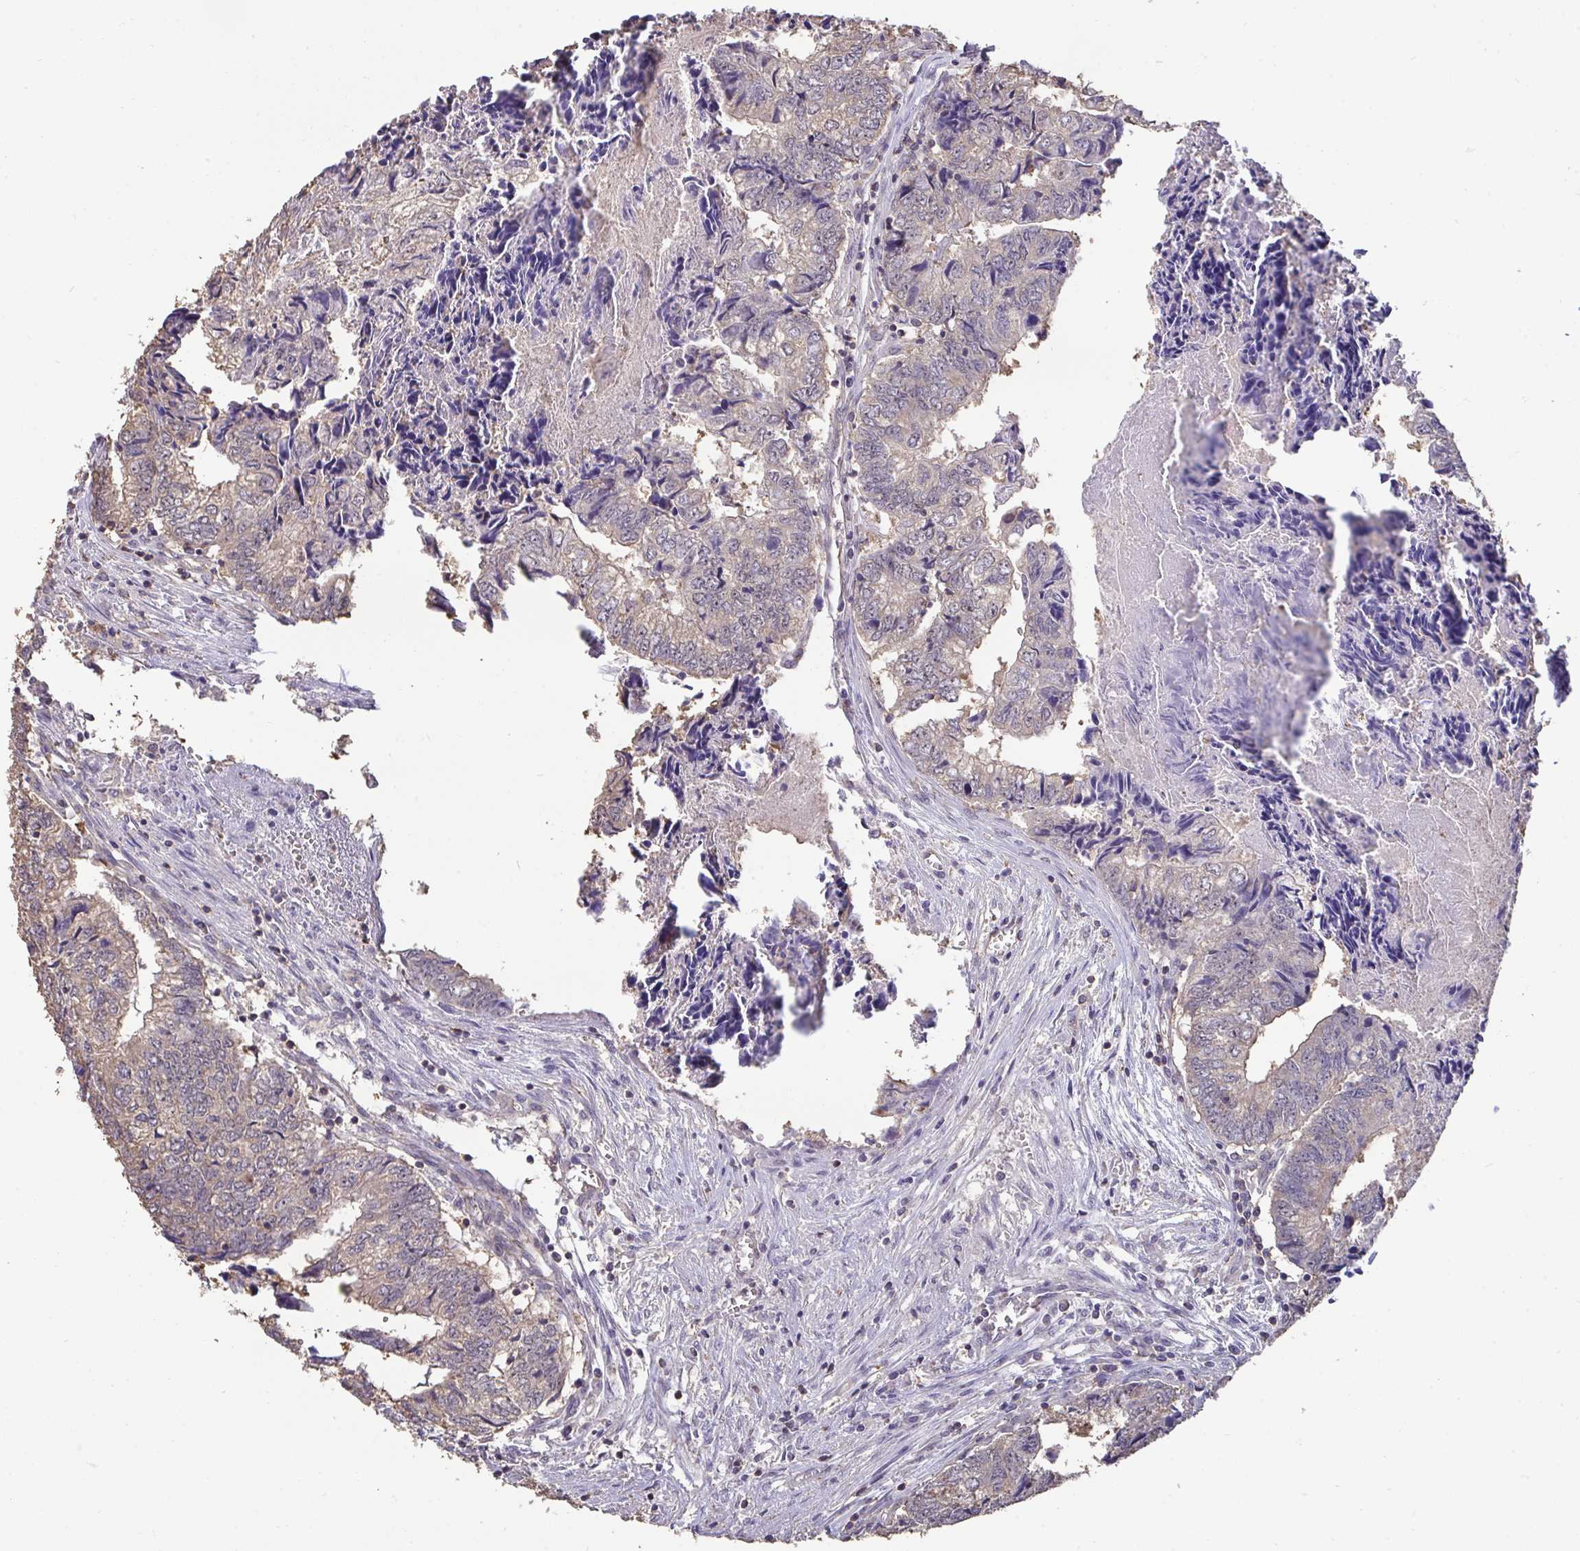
{"staining": {"intensity": "weak", "quantity": "<25%", "location": "cytoplasmic/membranous"}, "tissue": "colorectal cancer", "cell_type": "Tumor cells", "image_type": "cancer", "snomed": [{"axis": "morphology", "description": "Adenocarcinoma, NOS"}, {"axis": "topography", "description": "Colon"}], "caption": "Photomicrograph shows no significant protein staining in tumor cells of colorectal cancer (adenocarcinoma).", "gene": "SENP3", "patient": {"sex": "male", "age": 86}}